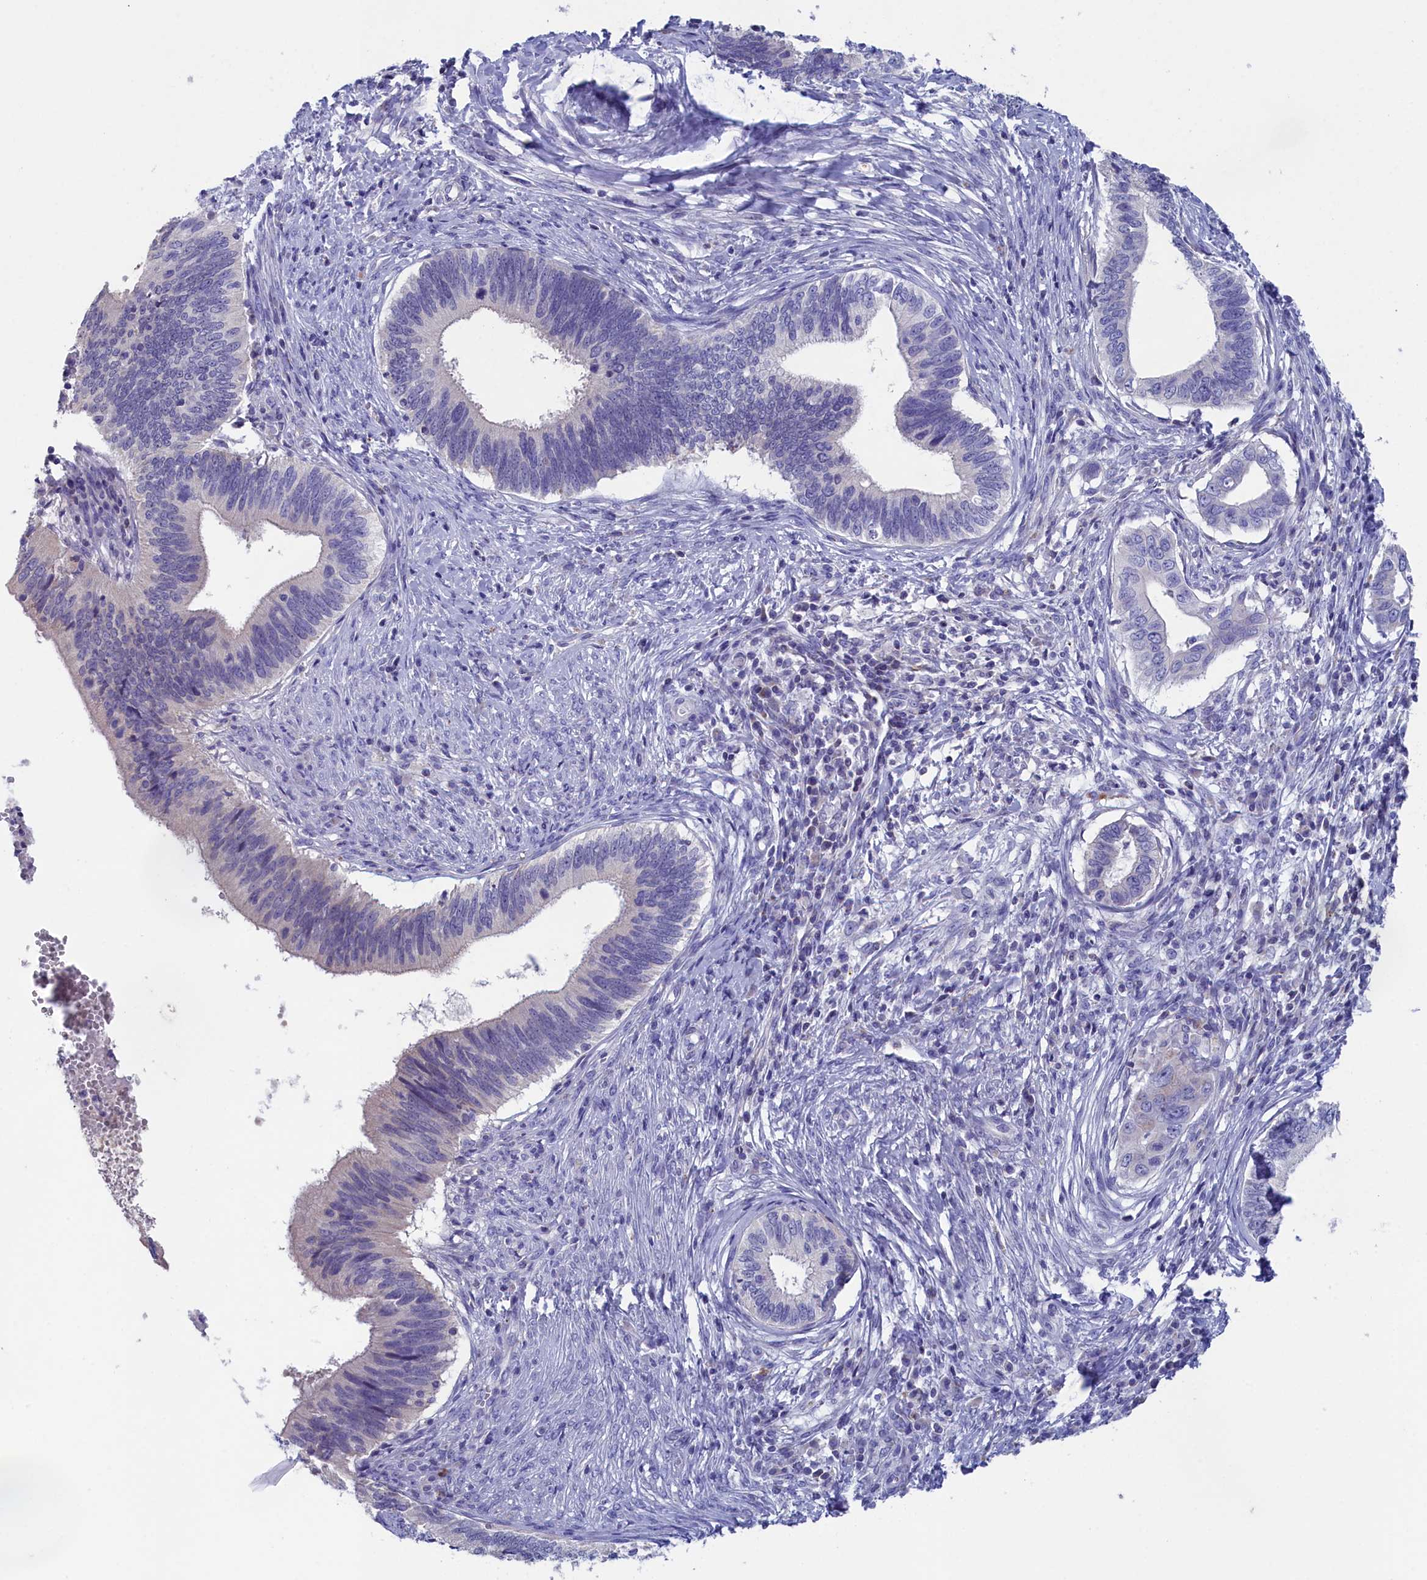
{"staining": {"intensity": "negative", "quantity": "none", "location": "none"}, "tissue": "cervical cancer", "cell_type": "Tumor cells", "image_type": "cancer", "snomed": [{"axis": "morphology", "description": "Adenocarcinoma, NOS"}, {"axis": "topography", "description": "Cervix"}], "caption": "Immunohistochemical staining of cervical adenocarcinoma demonstrates no significant staining in tumor cells.", "gene": "PRDM12", "patient": {"sex": "female", "age": 42}}